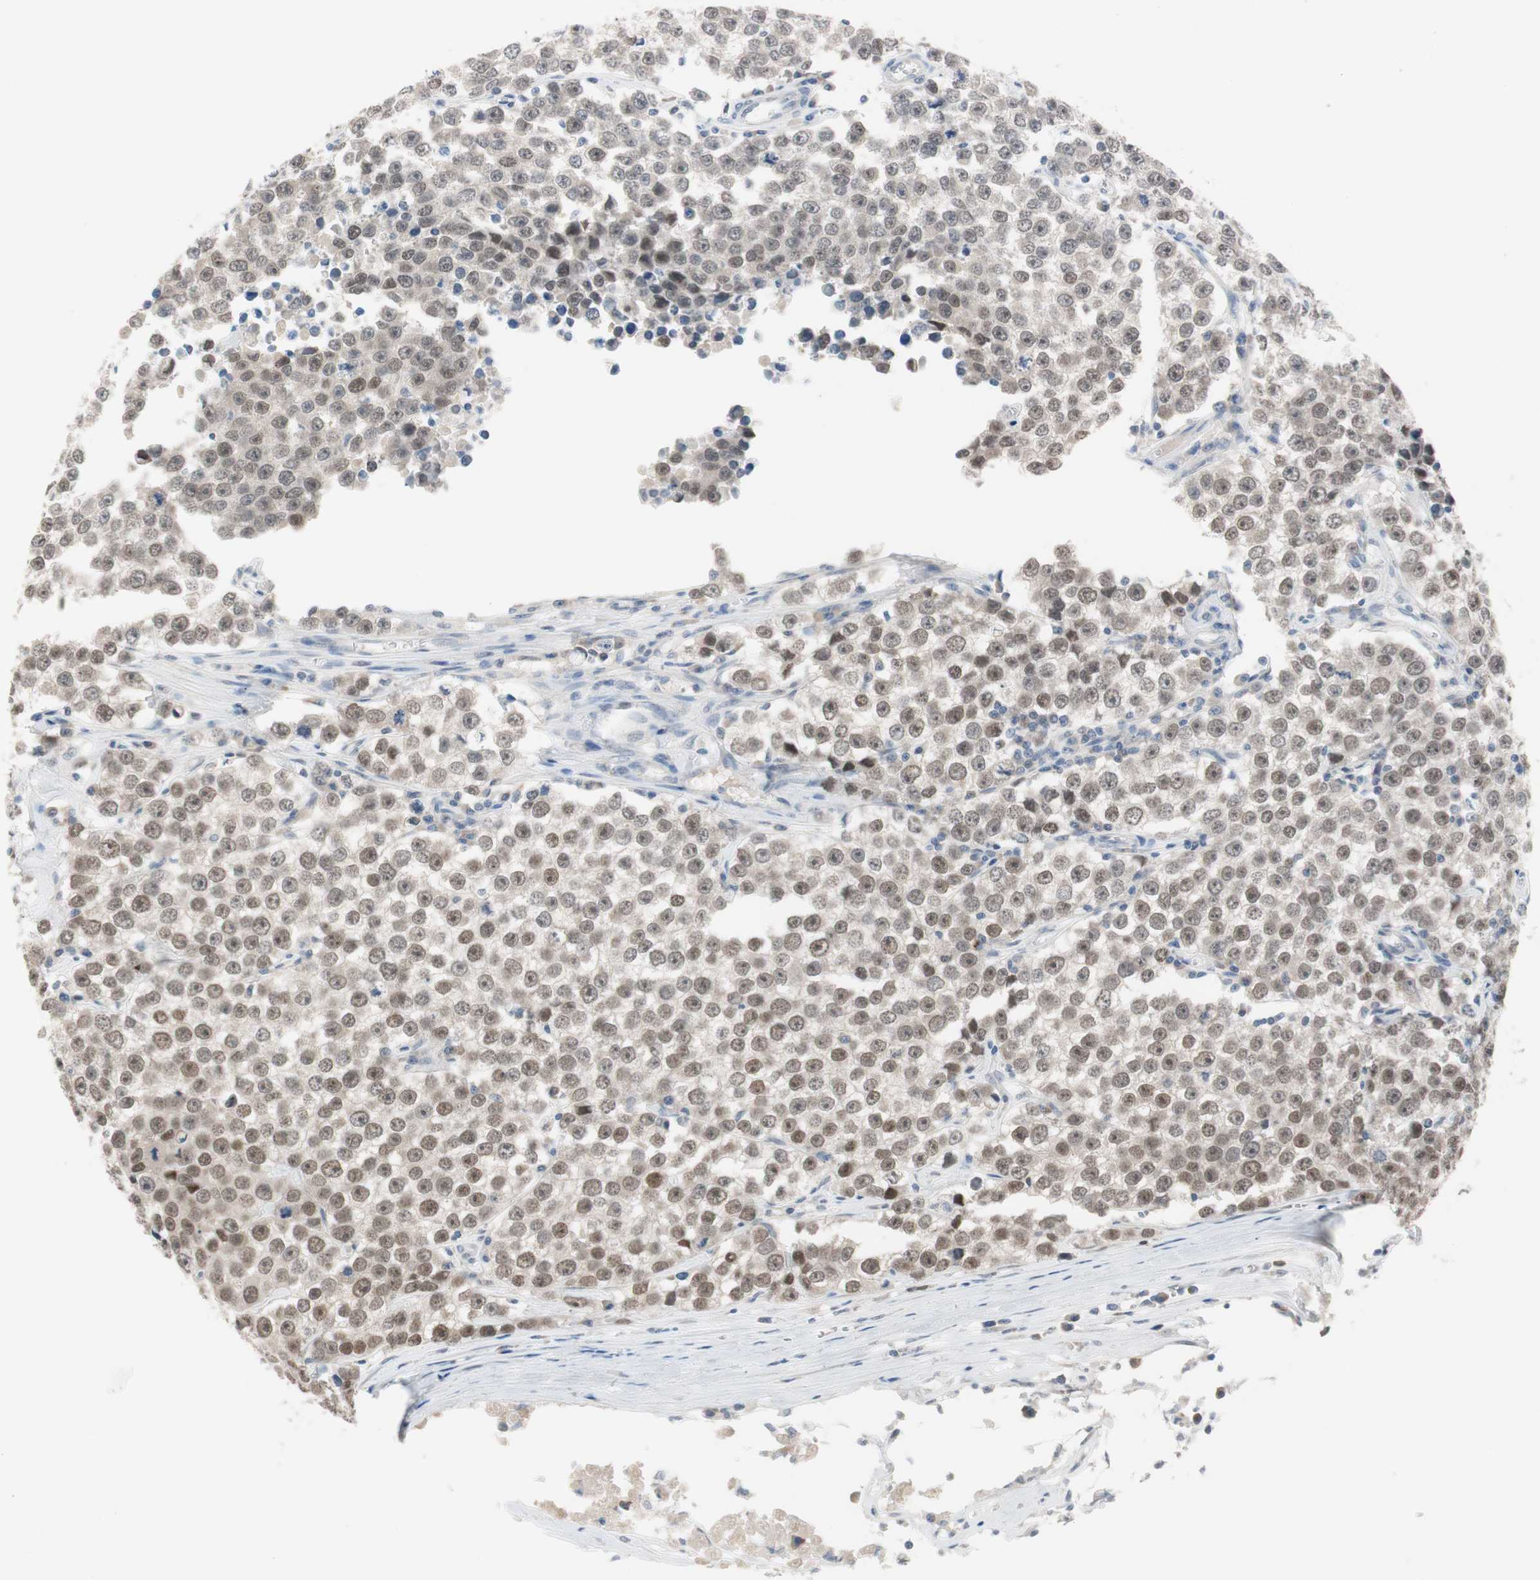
{"staining": {"intensity": "weak", "quantity": "25%-75%", "location": "nuclear"}, "tissue": "testis cancer", "cell_type": "Tumor cells", "image_type": "cancer", "snomed": [{"axis": "morphology", "description": "Seminoma, NOS"}, {"axis": "morphology", "description": "Carcinoma, Embryonal, NOS"}, {"axis": "topography", "description": "Testis"}], "caption": "This image reveals testis cancer stained with IHC to label a protein in brown. The nuclear of tumor cells show weak positivity for the protein. Nuclei are counter-stained blue.", "gene": "GRHL1", "patient": {"sex": "male", "age": 52}}